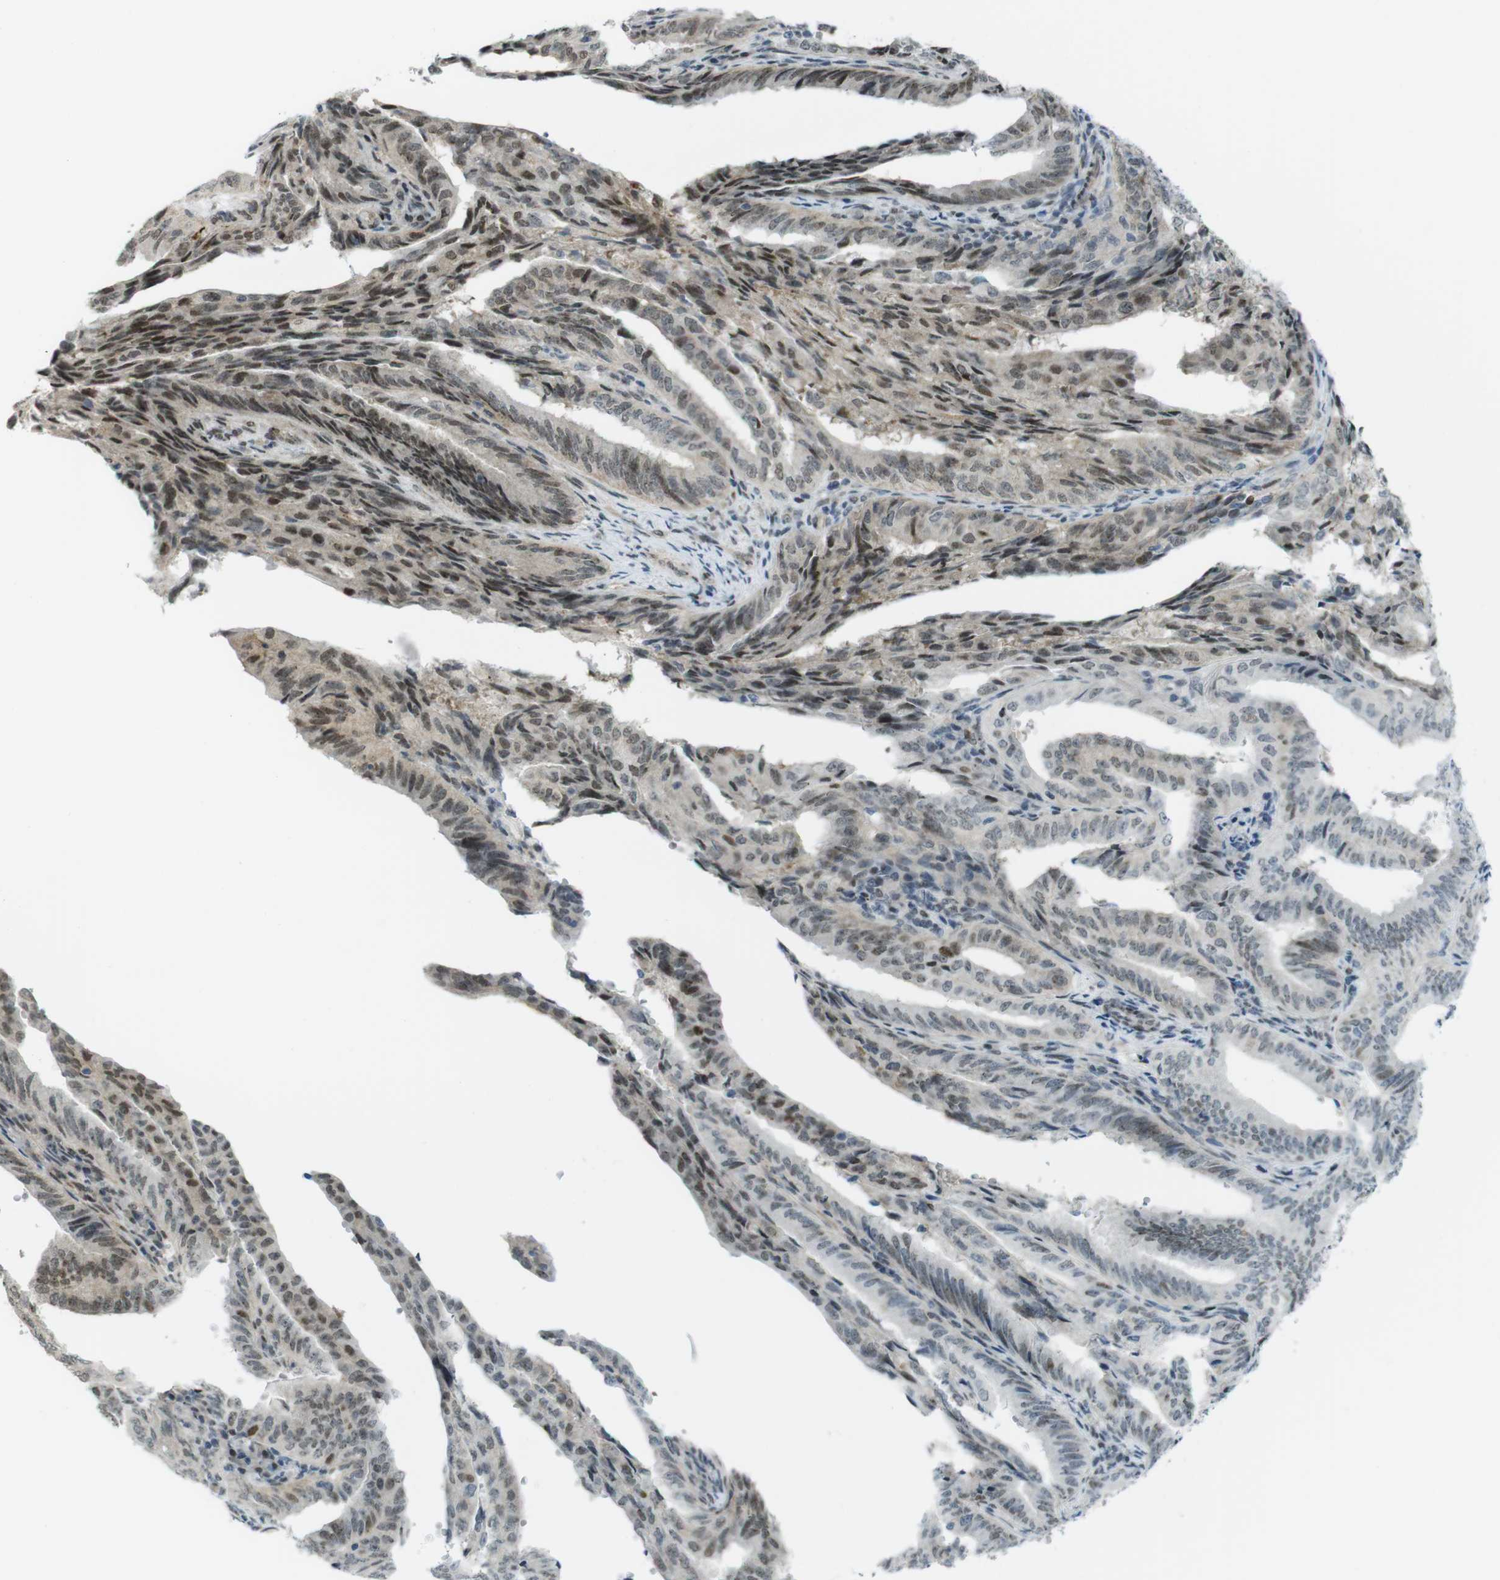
{"staining": {"intensity": "moderate", "quantity": "25%-75%", "location": "nuclear"}, "tissue": "endometrial cancer", "cell_type": "Tumor cells", "image_type": "cancer", "snomed": [{"axis": "morphology", "description": "Adenocarcinoma, NOS"}, {"axis": "topography", "description": "Endometrium"}], "caption": "DAB immunohistochemical staining of human endometrial cancer (adenocarcinoma) reveals moderate nuclear protein positivity in about 25%-75% of tumor cells. Nuclei are stained in blue.", "gene": "UBB", "patient": {"sex": "female", "age": 58}}